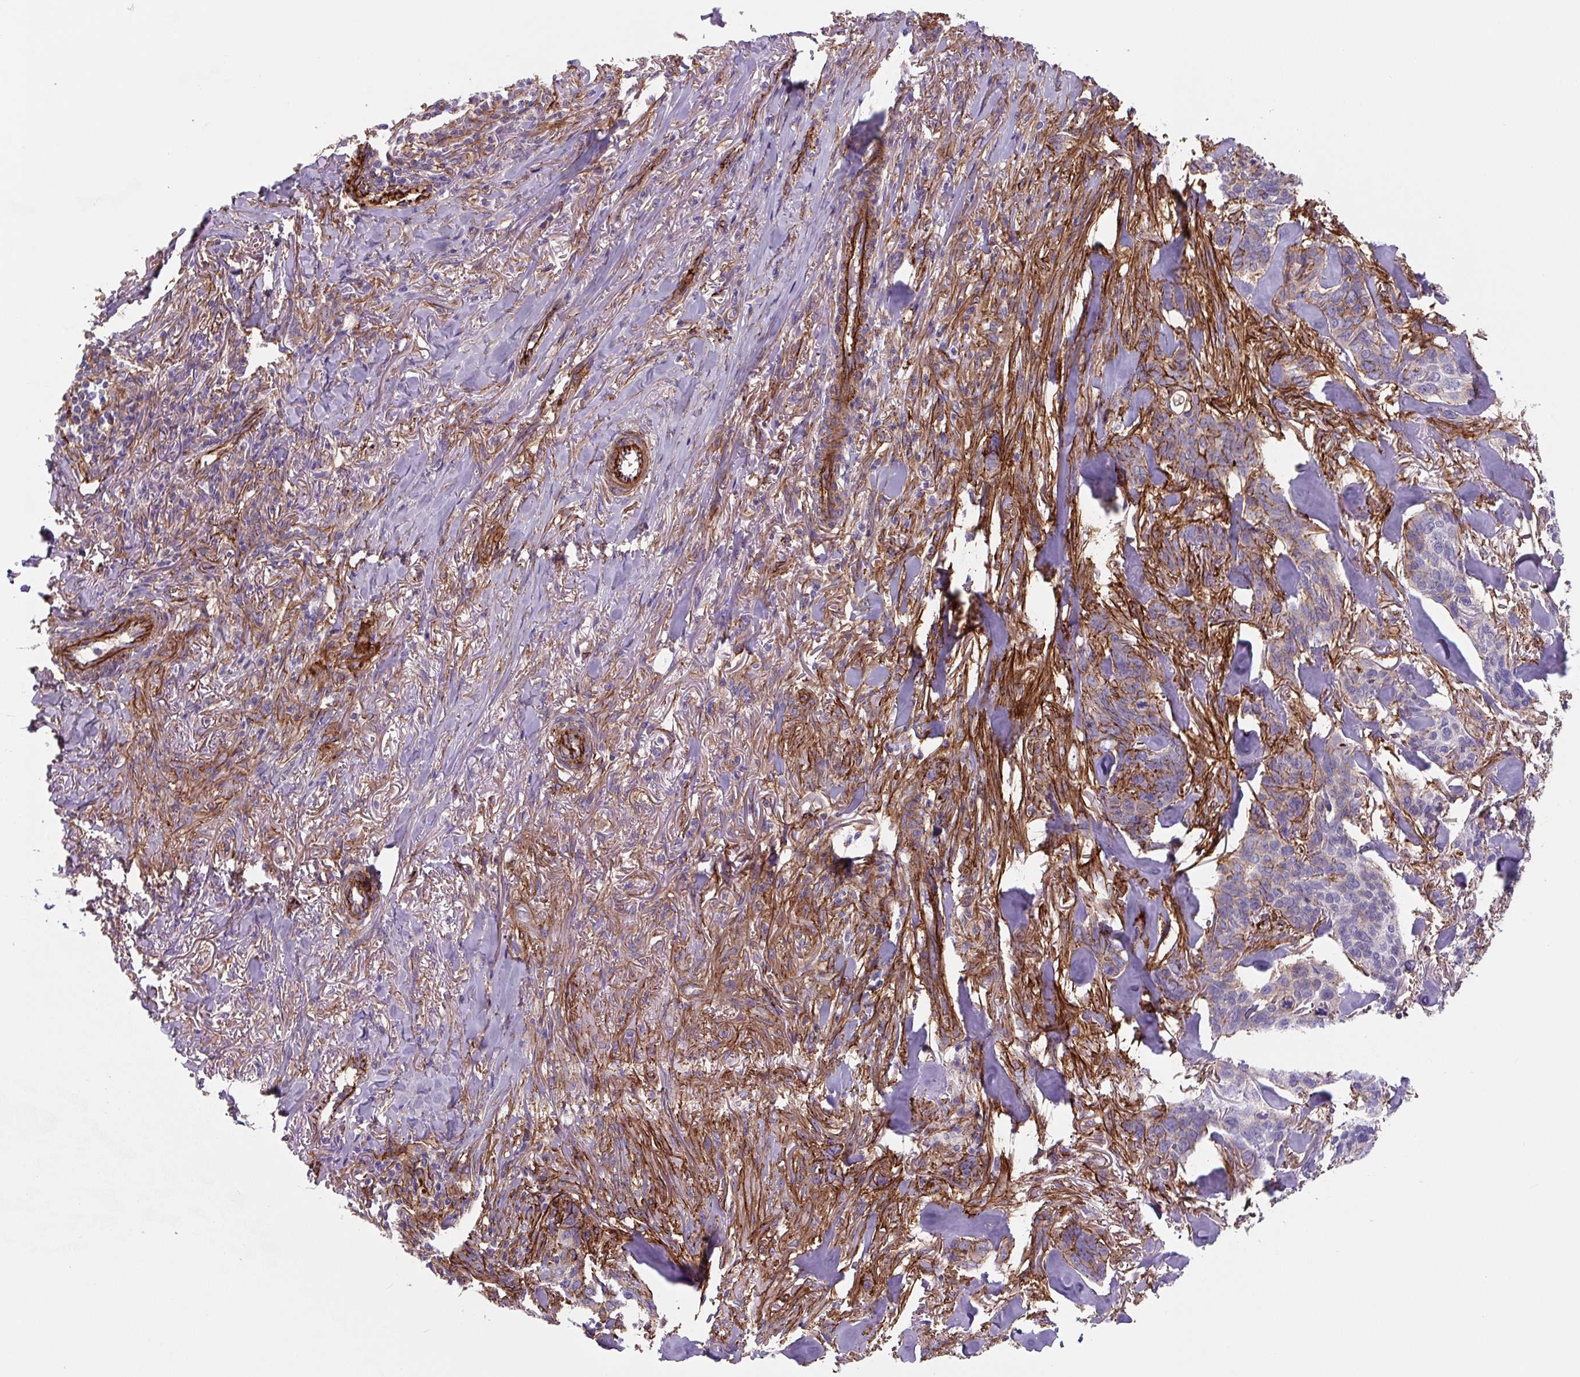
{"staining": {"intensity": "moderate", "quantity": "<25%", "location": "cytoplasmic/membranous"}, "tissue": "skin cancer", "cell_type": "Tumor cells", "image_type": "cancer", "snomed": [{"axis": "morphology", "description": "Basal cell carcinoma"}, {"axis": "topography", "description": "Skin"}], "caption": "Immunohistochemistry (IHC) micrograph of human skin basal cell carcinoma stained for a protein (brown), which exhibits low levels of moderate cytoplasmic/membranous expression in about <25% of tumor cells.", "gene": "DHFR2", "patient": {"sex": "male", "age": 86}}